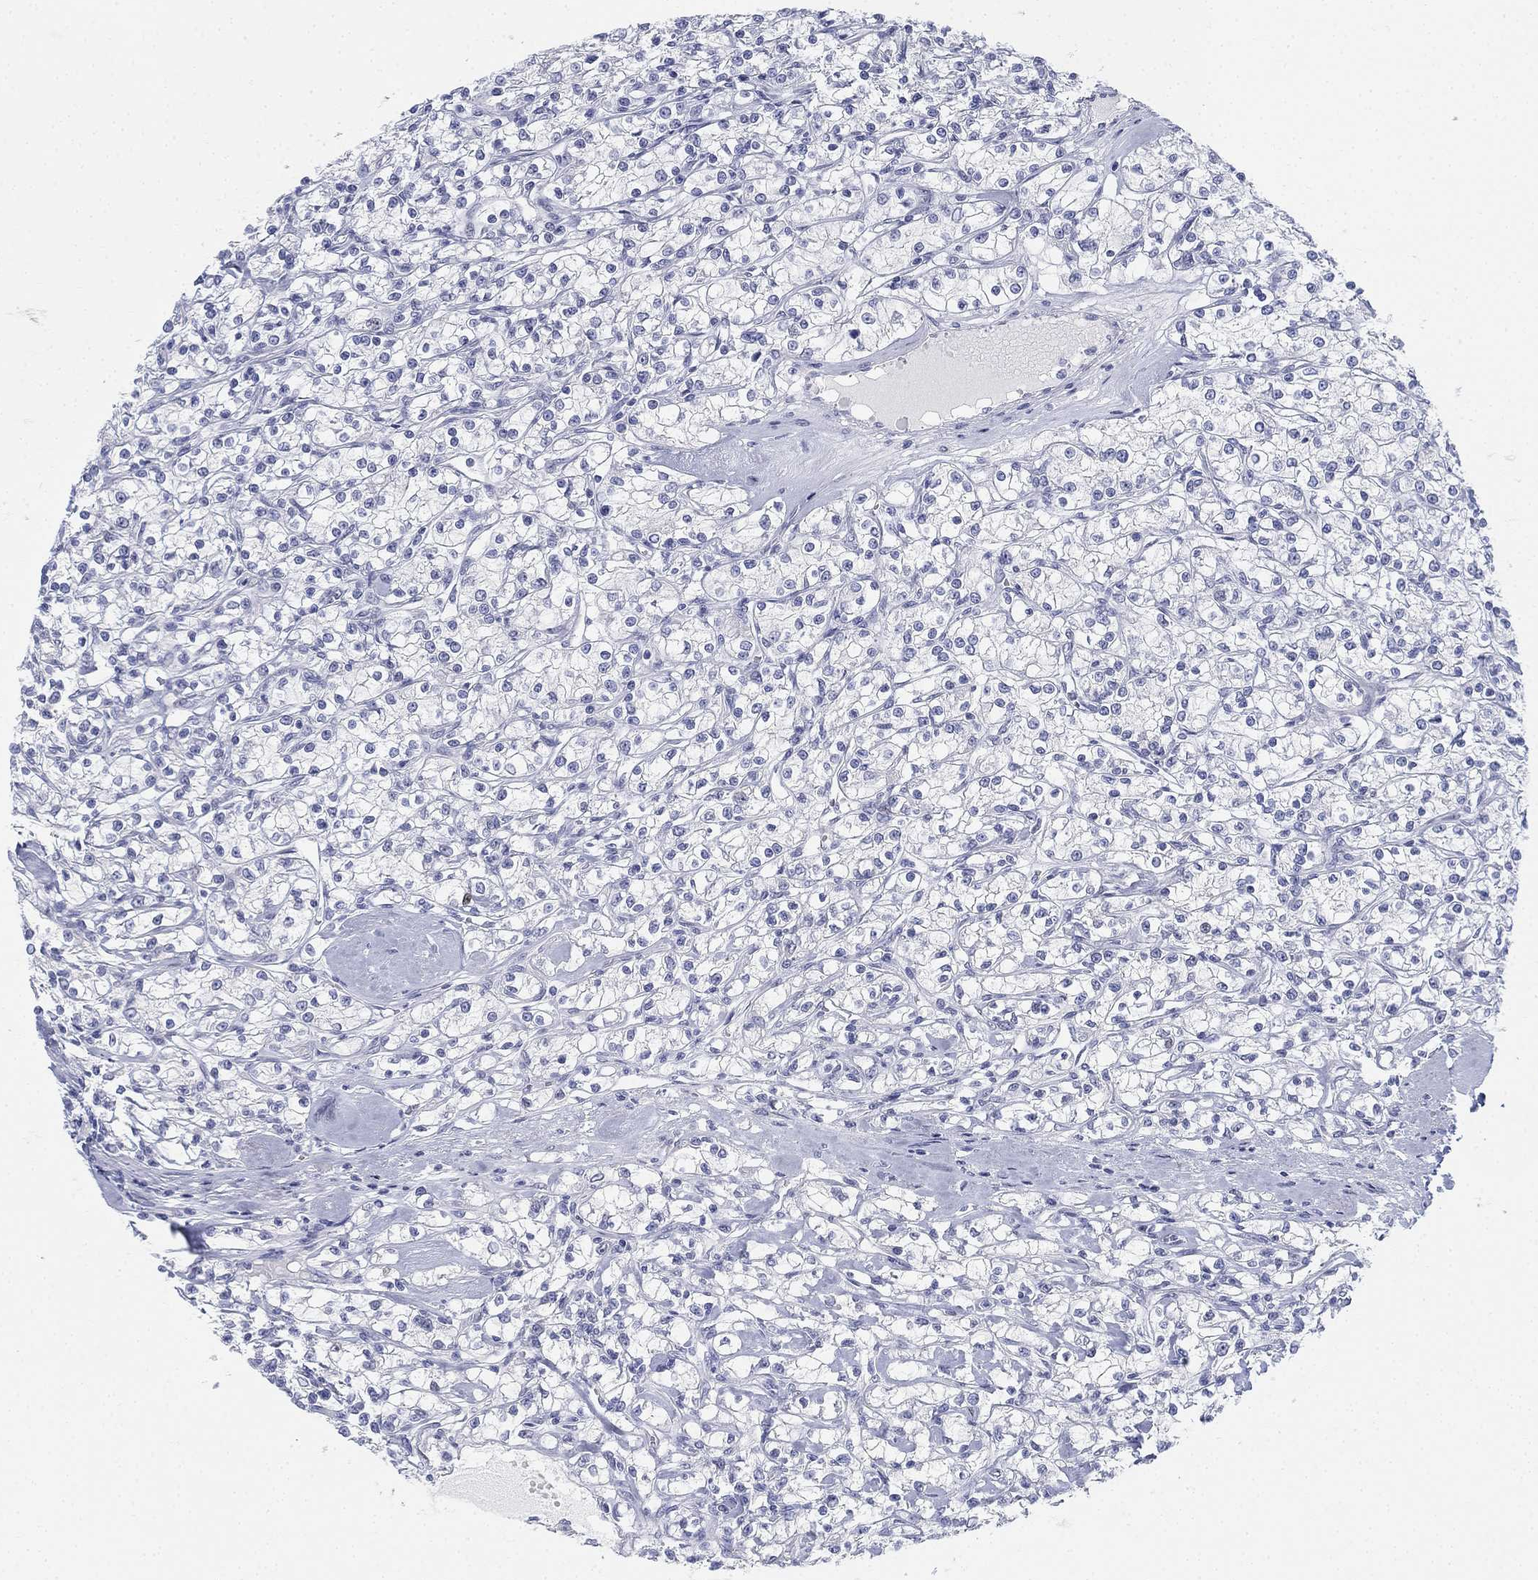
{"staining": {"intensity": "negative", "quantity": "none", "location": "none"}, "tissue": "renal cancer", "cell_type": "Tumor cells", "image_type": "cancer", "snomed": [{"axis": "morphology", "description": "Adenocarcinoma, NOS"}, {"axis": "topography", "description": "Kidney"}], "caption": "There is no significant positivity in tumor cells of adenocarcinoma (renal). Brightfield microscopy of immunohistochemistry stained with DAB (3,3'-diaminobenzidine) (brown) and hematoxylin (blue), captured at high magnification.", "gene": "GCNA", "patient": {"sex": "female", "age": 59}}